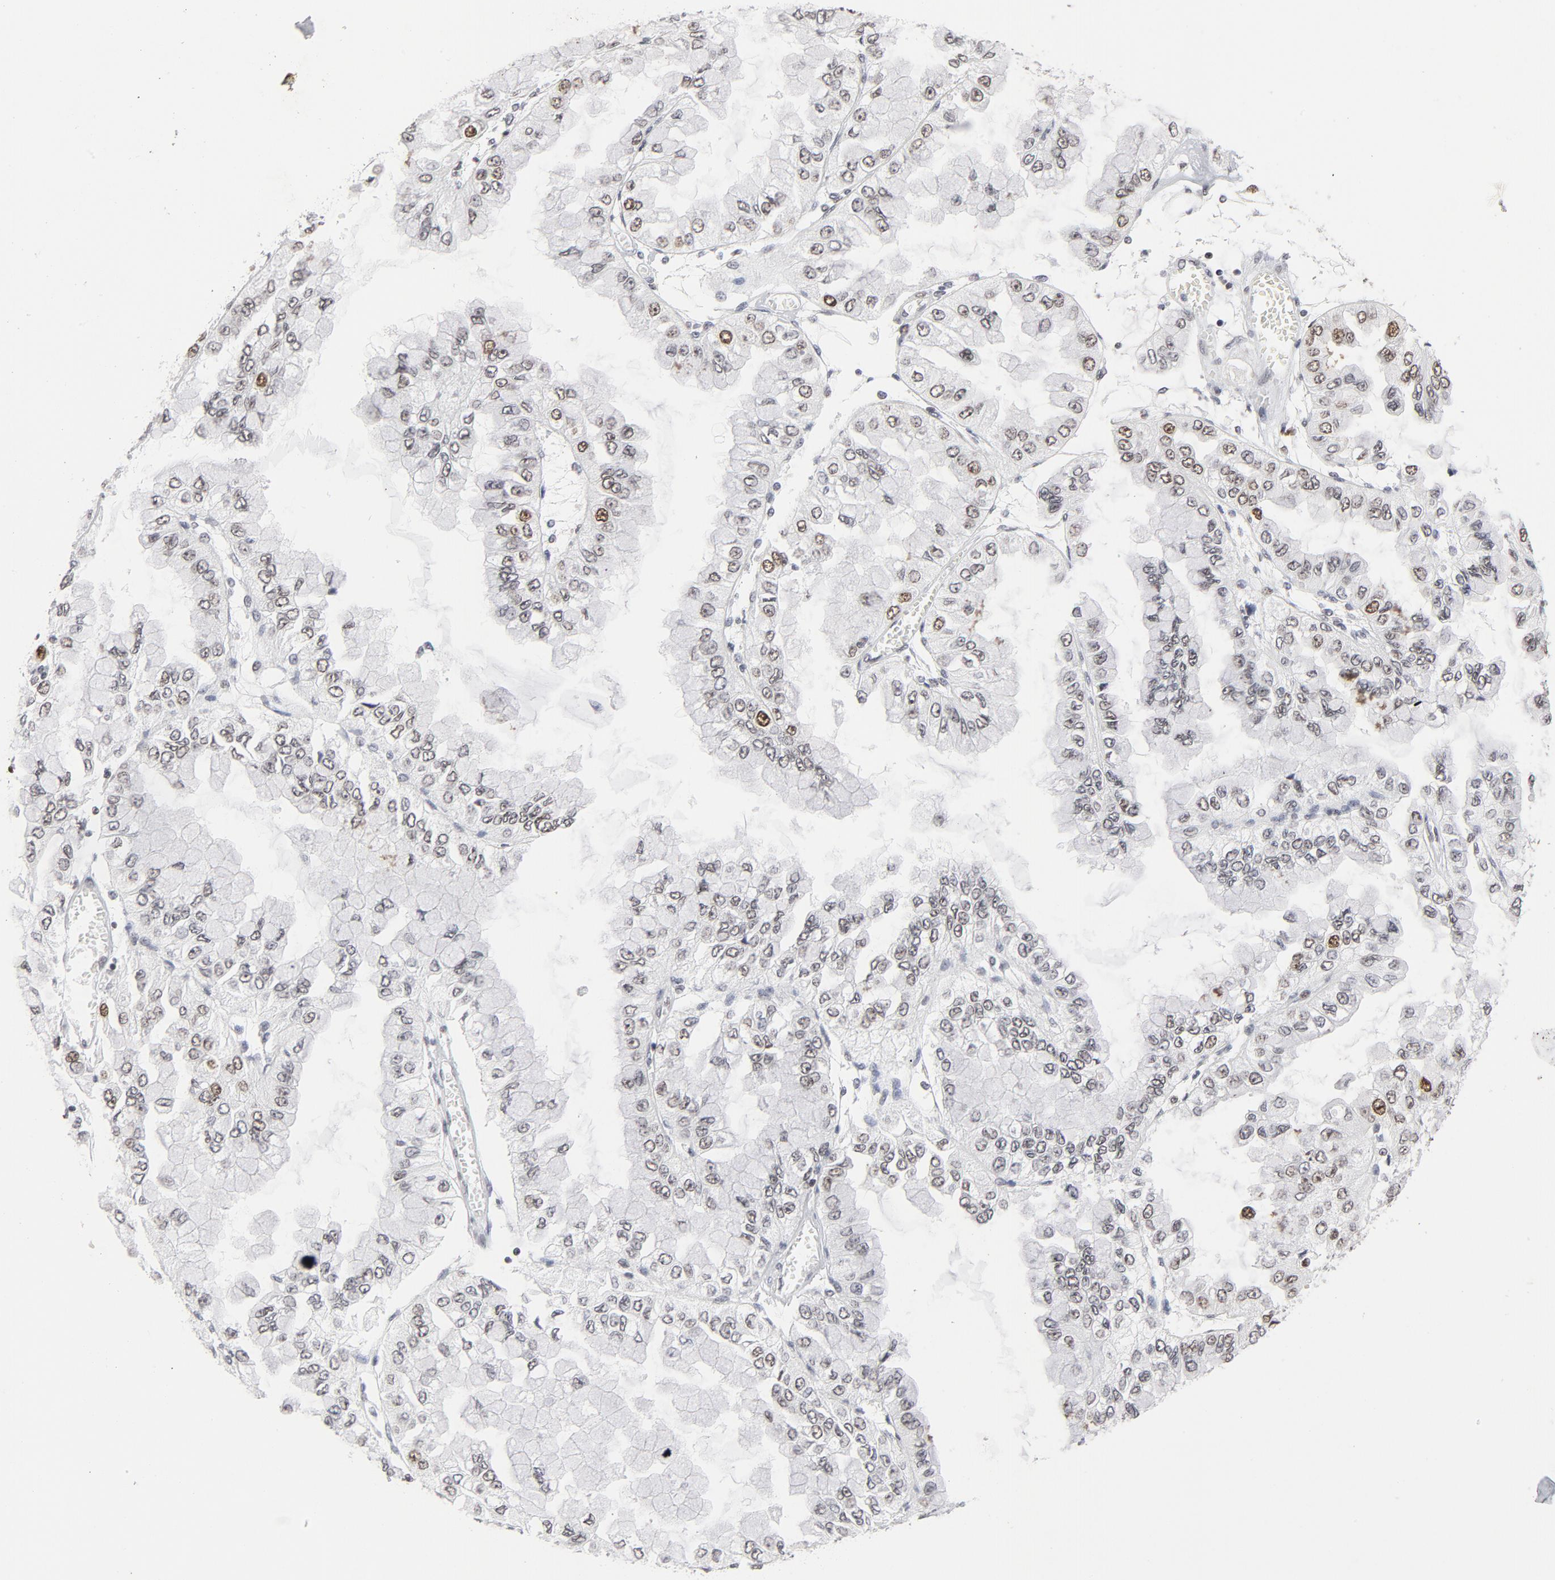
{"staining": {"intensity": "moderate", "quantity": "<25%", "location": "nuclear"}, "tissue": "liver cancer", "cell_type": "Tumor cells", "image_type": "cancer", "snomed": [{"axis": "morphology", "description": "Cholangiocarcinoma"}, {"axis": "topography", "description": "Liver"}], "caption": "Liver cholangiocarcinoma tissue reveals moderate nuclear positivity in about <25% of tumor cells", "gene": "RFC4", "patient": {"sex": "female", "age": 79}}